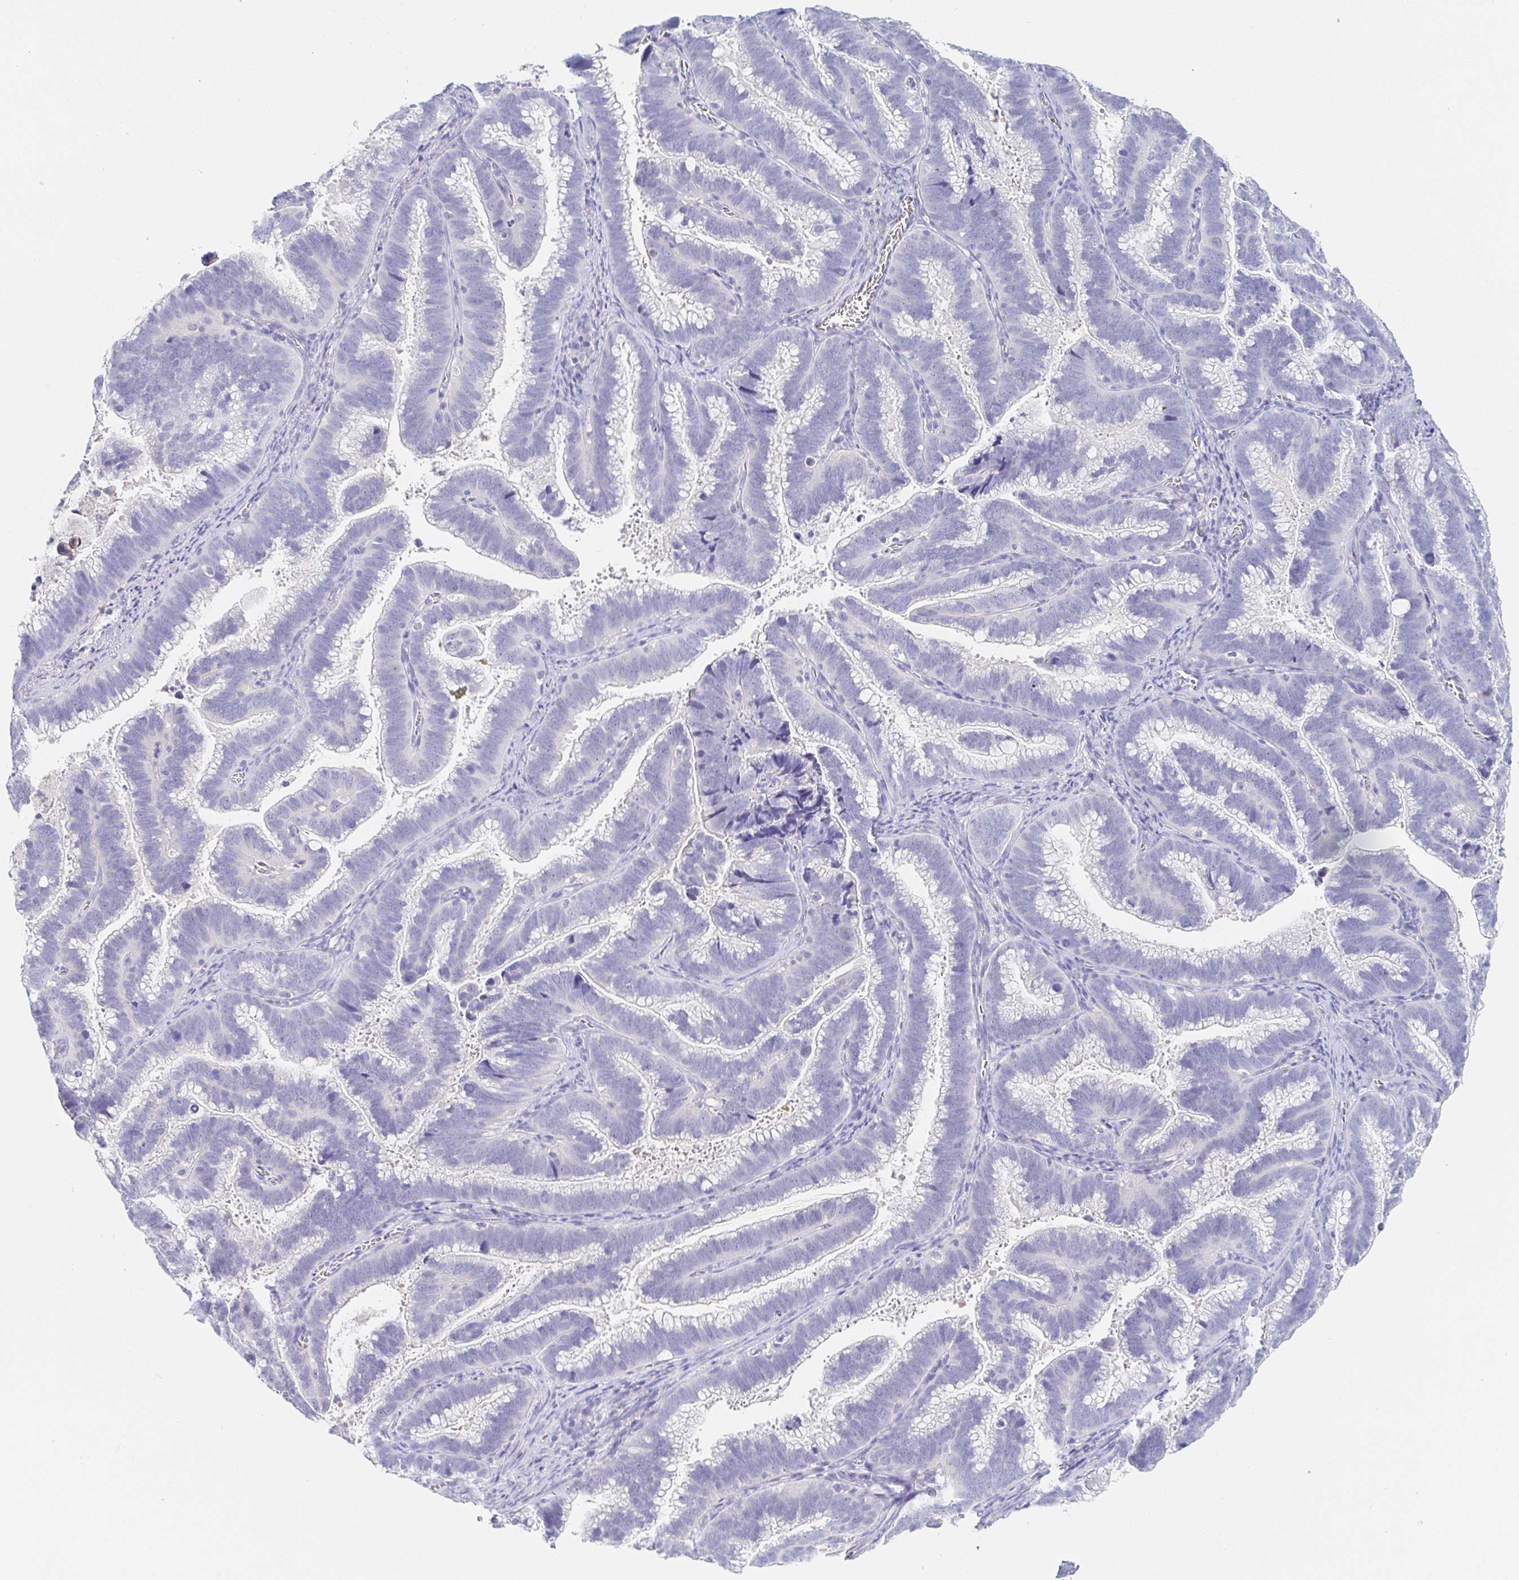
{"staining": {"intensity": "negative", "quantity": "none", "location": "none"}, "tissue": "cervical cancer", "cell_type": "Tumor cells", "image_type": "cancer", "snomed": [{"axis": "morphology", "description": "Adenocarcinoma, NOS"}, {"axis": "topography", "description": "Cervix"}], "caption": "High power microscopy photomicrograph of an immunohistochemistry (IHC) micrograph of cervical cancer, revealing no significant staining in tumor cells.", "gene": "PDE6B", "patient": {"sex": "female", "age": 61}}